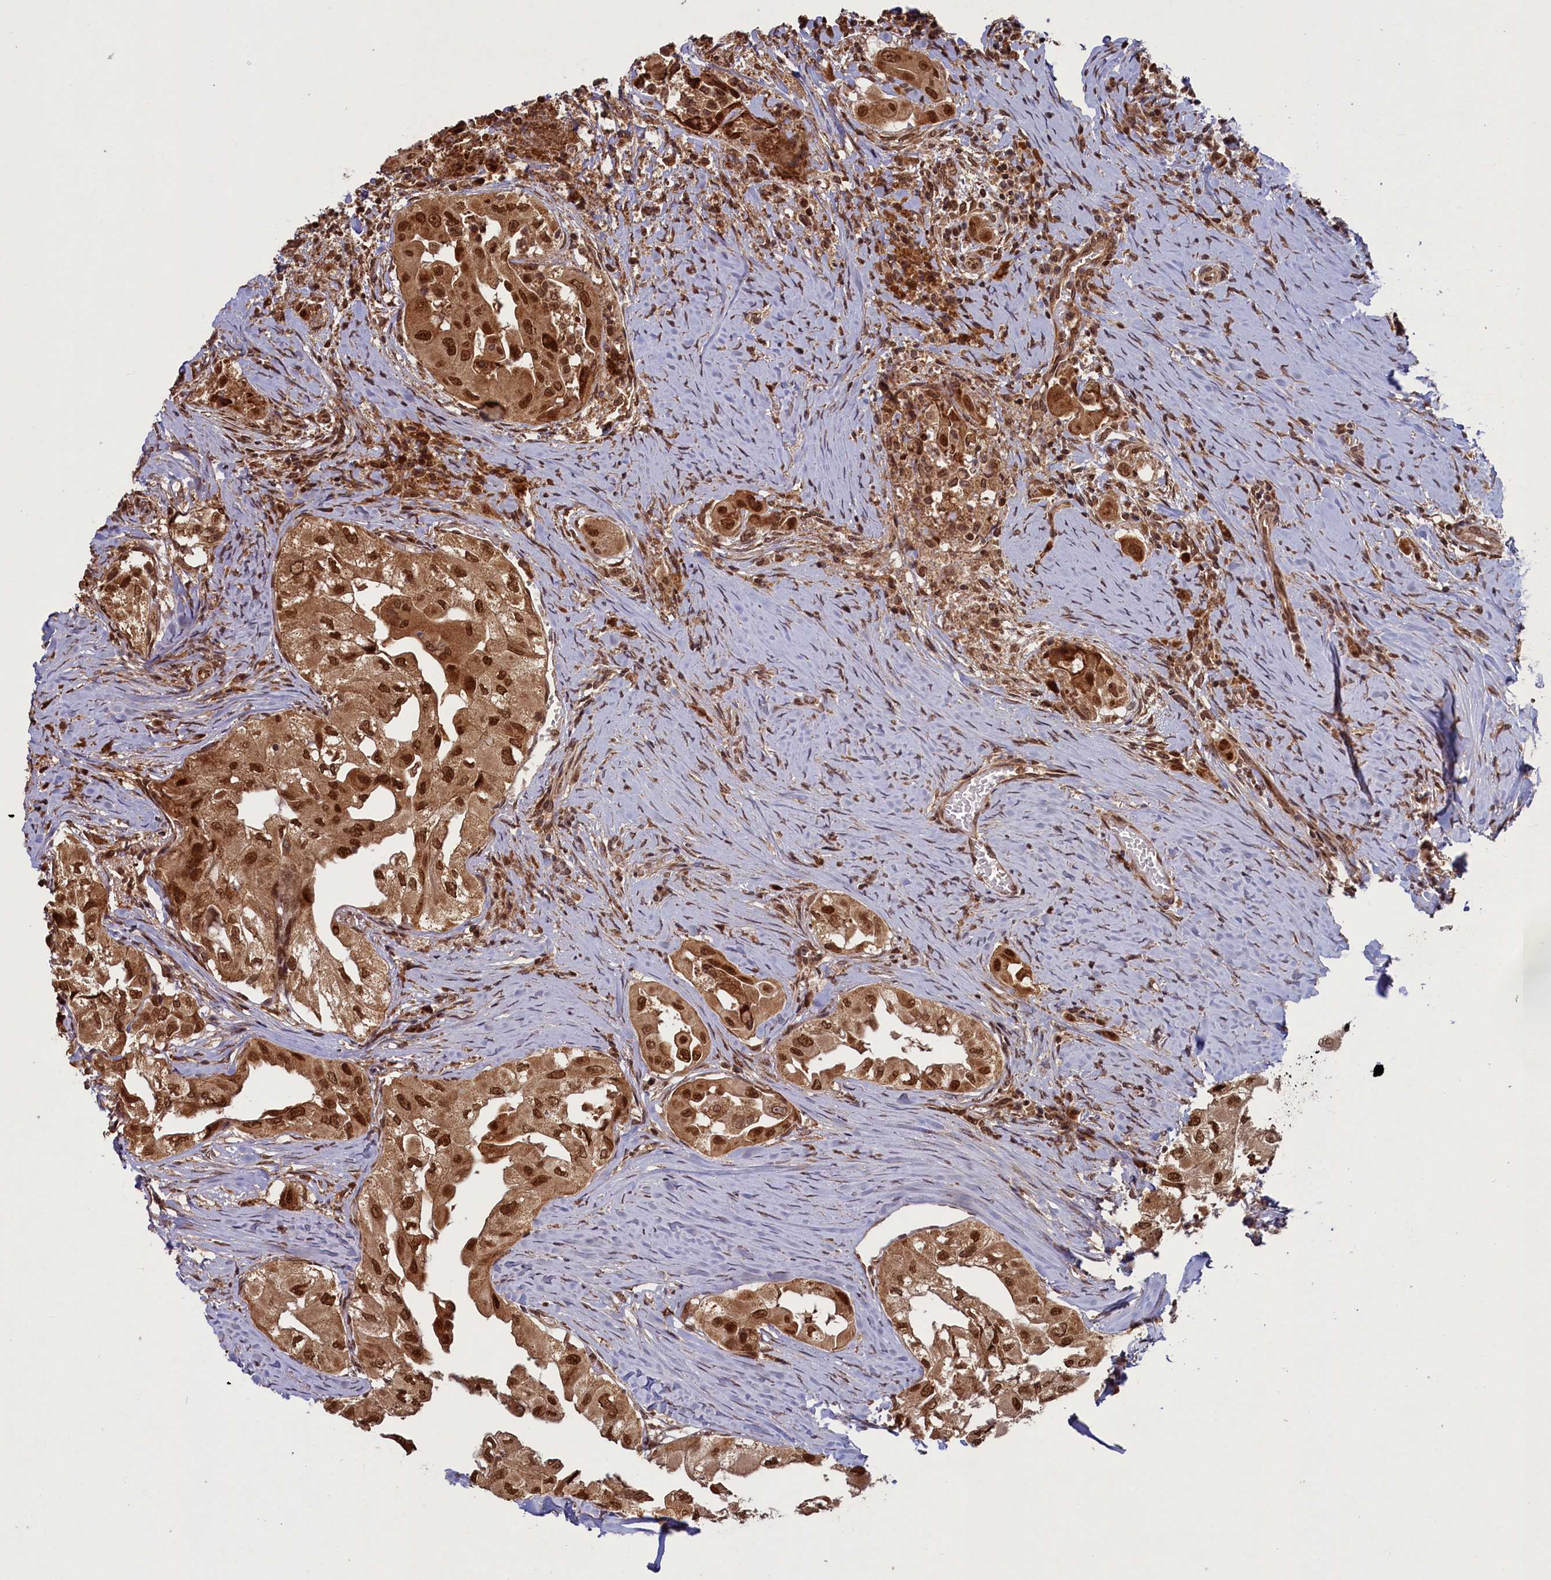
{"staining": {"intensity": "moderate", "quantity": ">75%", "location": "cytoplasmic/membranous,nuclear"}, "tissue": "thyroid cancer", "cell_type": "Tumor cells", "image_type": "cancer", "snomed": [{"axis": "morphology", "description": "Papillary adenocarcinoma, NOS"}, {"axis": "topography", "description": "Thyroid gland"}], "caption": "DAB immunohistochemical staining of human thyroid cancer shows moderate cytoplasmic/membranous and nuclear protein staining in about >75% of tumor cells. Using DAB (brown) and hematoxylin (blue) stains, captured at high magnification using brightfield microscopy.", "gene": "NAE1", "patient": {"sex": "female", "age": 59}}